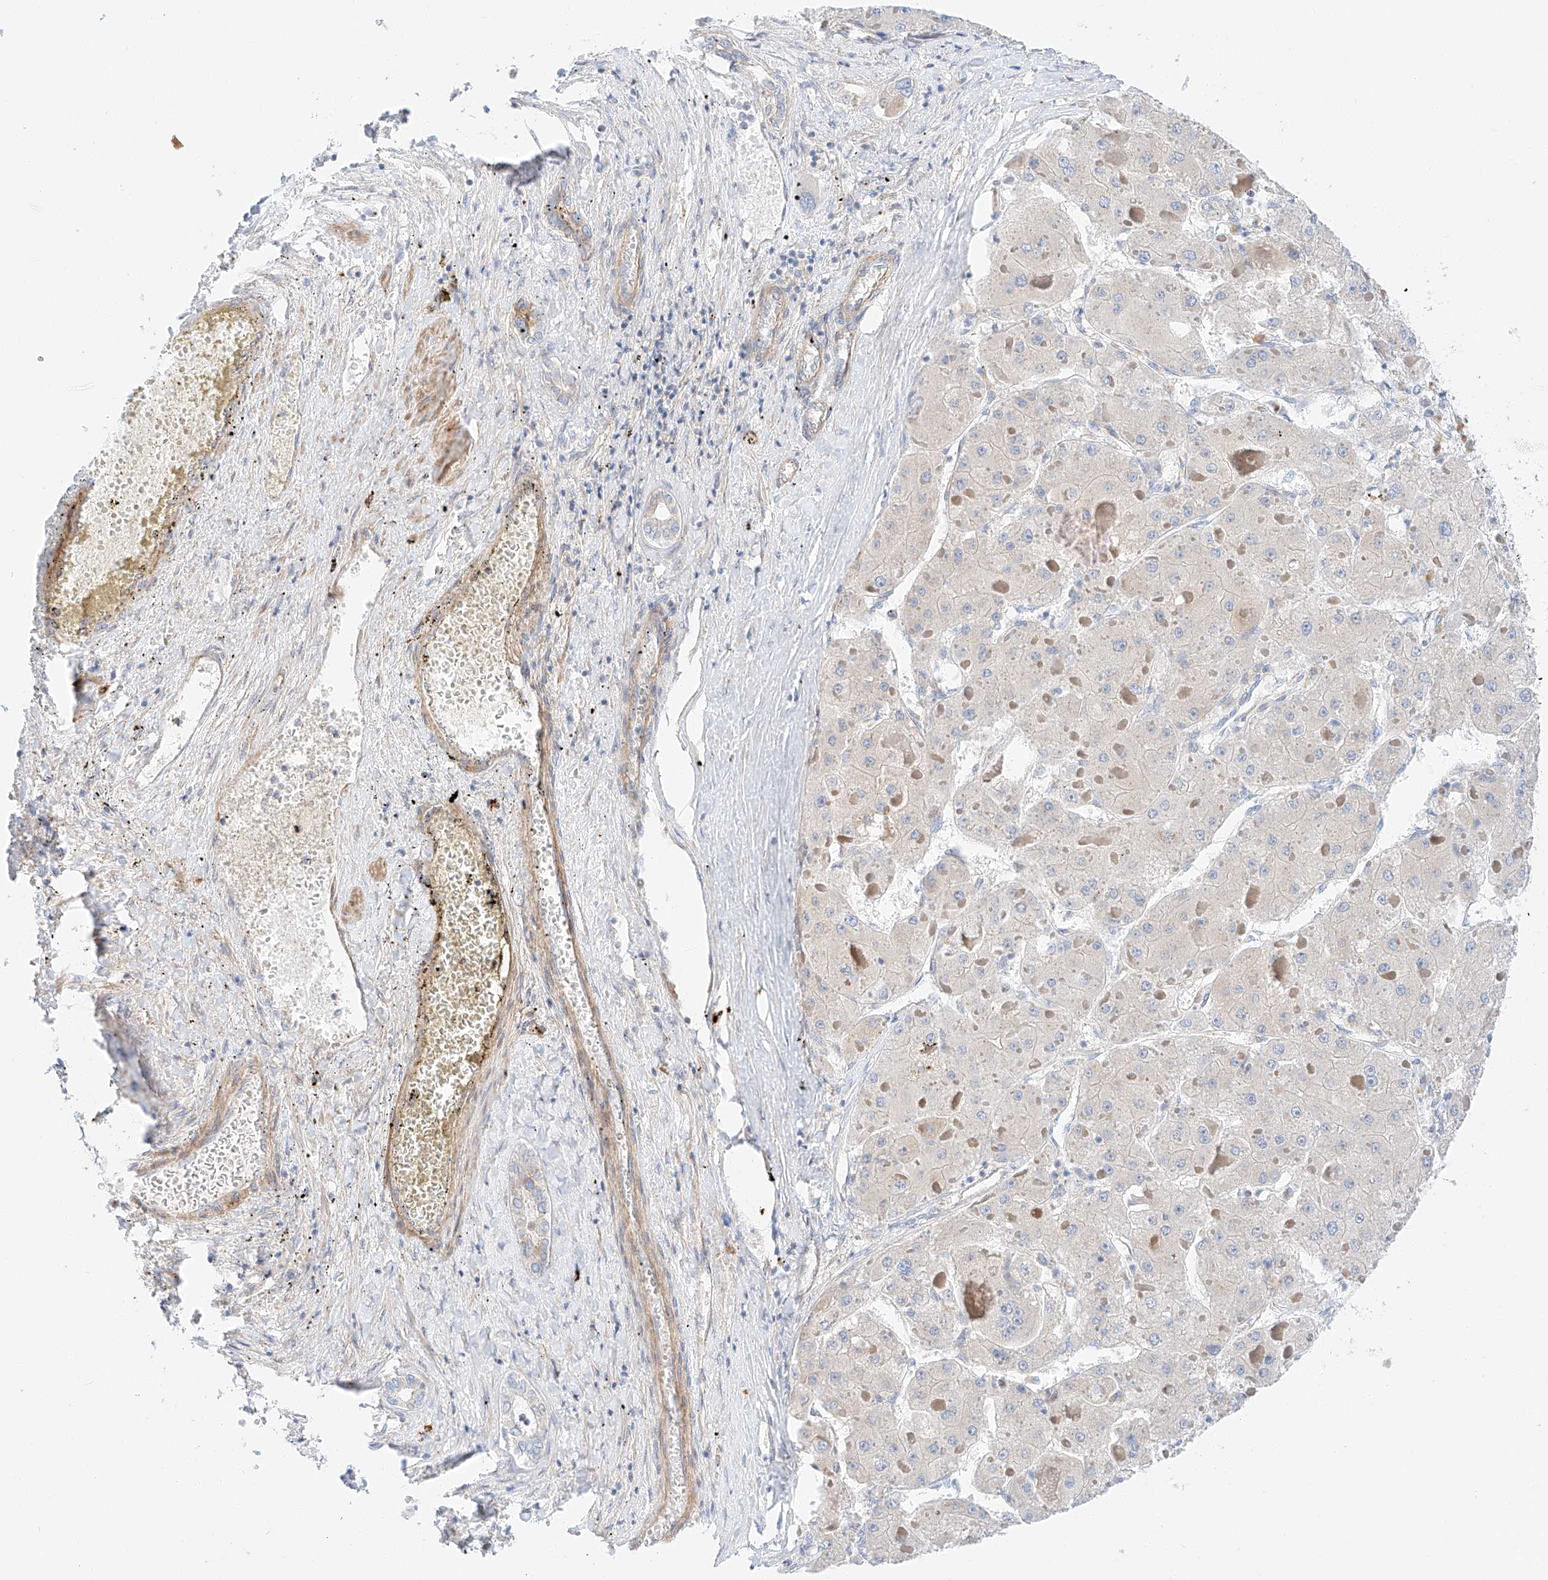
{"staining": {"intensity": "negative", "quantity": "none", "location": "none"}, "tissue": "liver cancer", "cell_type": "Tumor cells", "image_type": "cancer", "snomed": [{"axis": "morphology", "description": "Carcinoma, Hepatocellular, NOS"}, {"axis": "topography", "description": "Liver"}], "caption": "DAB (3,3'-diaminobenzidine) immunohistochemical staining of human liver cancer exhibits no significant positivity in tumor cells.", "gene": "MINDY4", "patient": {"sex": "female", "age": 73}}